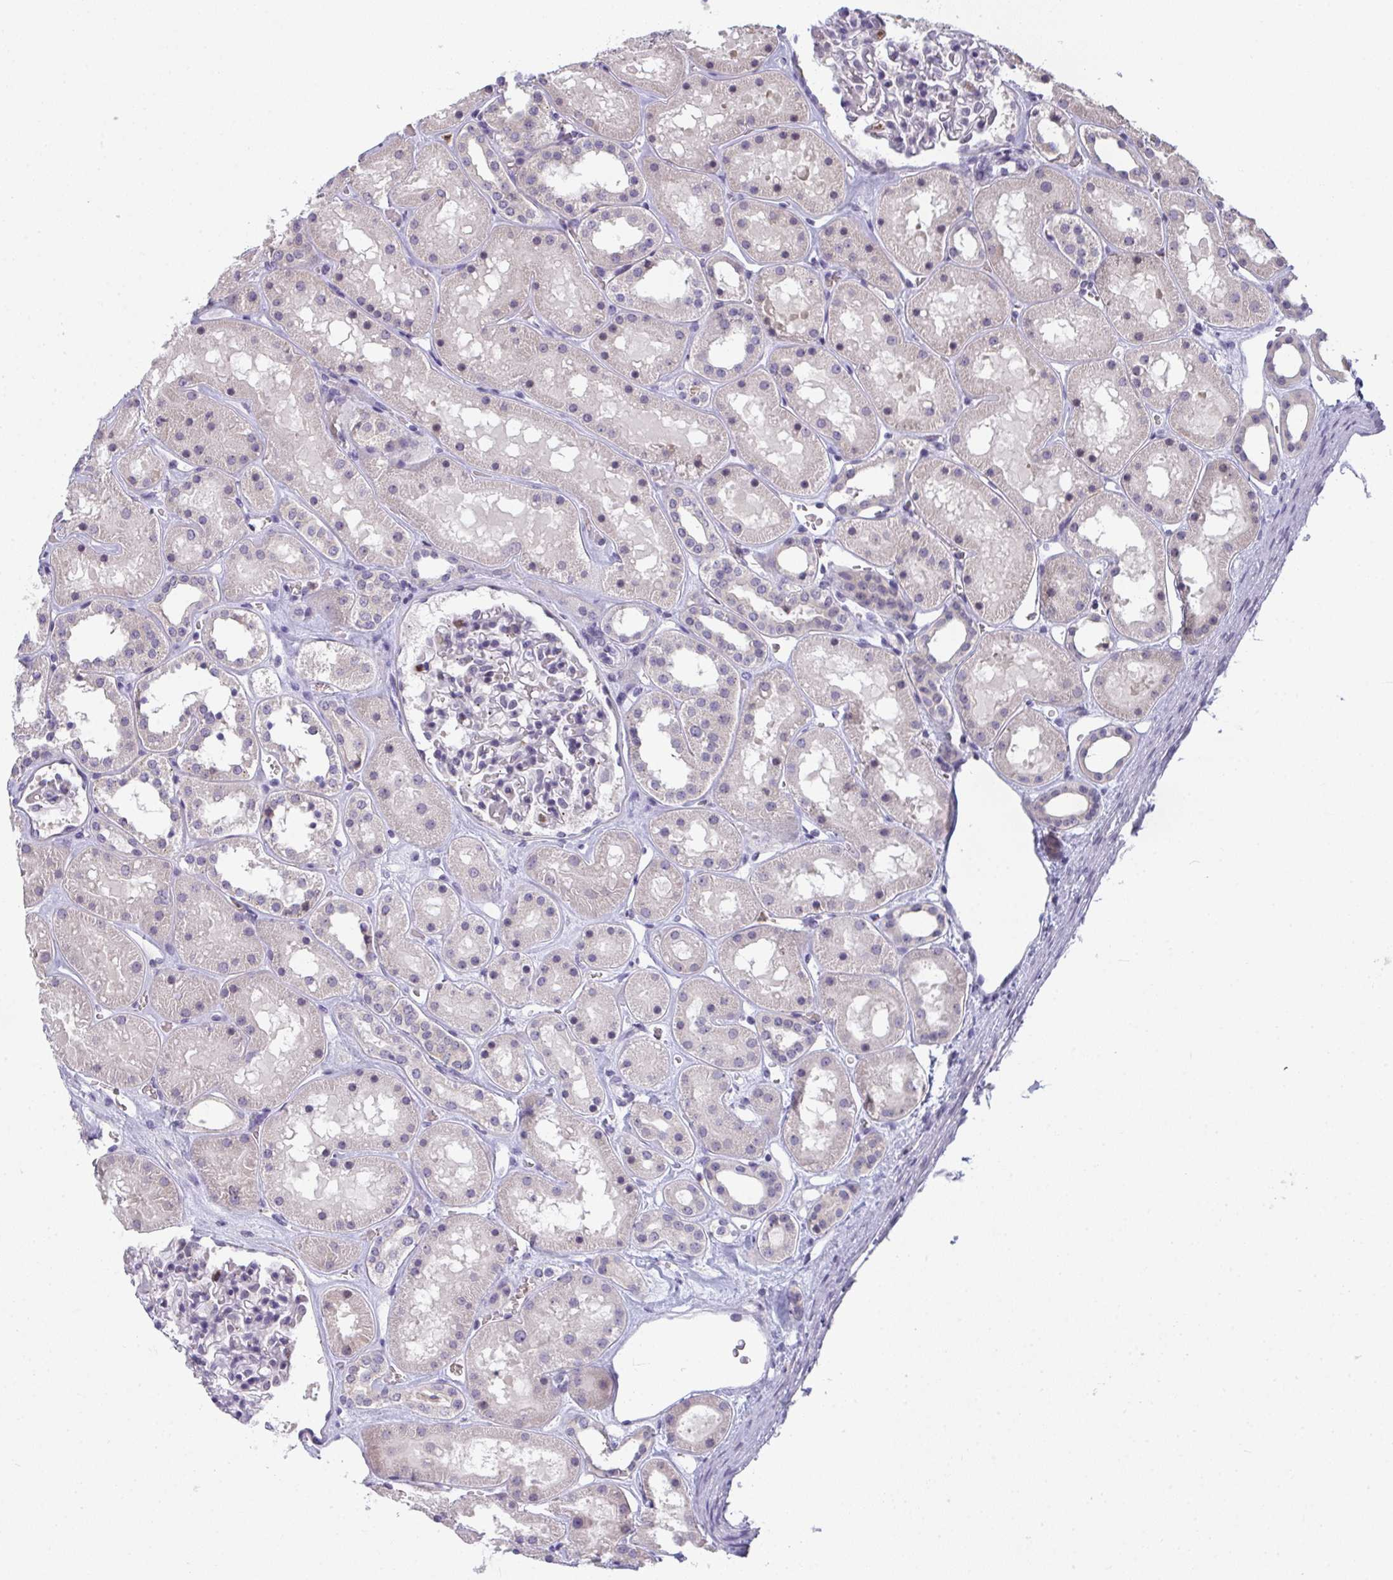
{"staining": {"intensity": "weak", "quantity": "<25%", "location": "cytoplasmic/membranous"}, "tissue": "kidney", "cell_type": "Cells in glomeruli", "image_type": "normal", "snomed": [{"axis": "morphology", "description": "Normal tissue, NOS"}, {"axis": "topography", "description": "Kidney"}], "caption": "Protein analysis of unremarkable kidney demonstrates no significant expression in cells in glomeruli.", "gene": "RIOK1", "patient": {"sex": "female", "age": 41}}